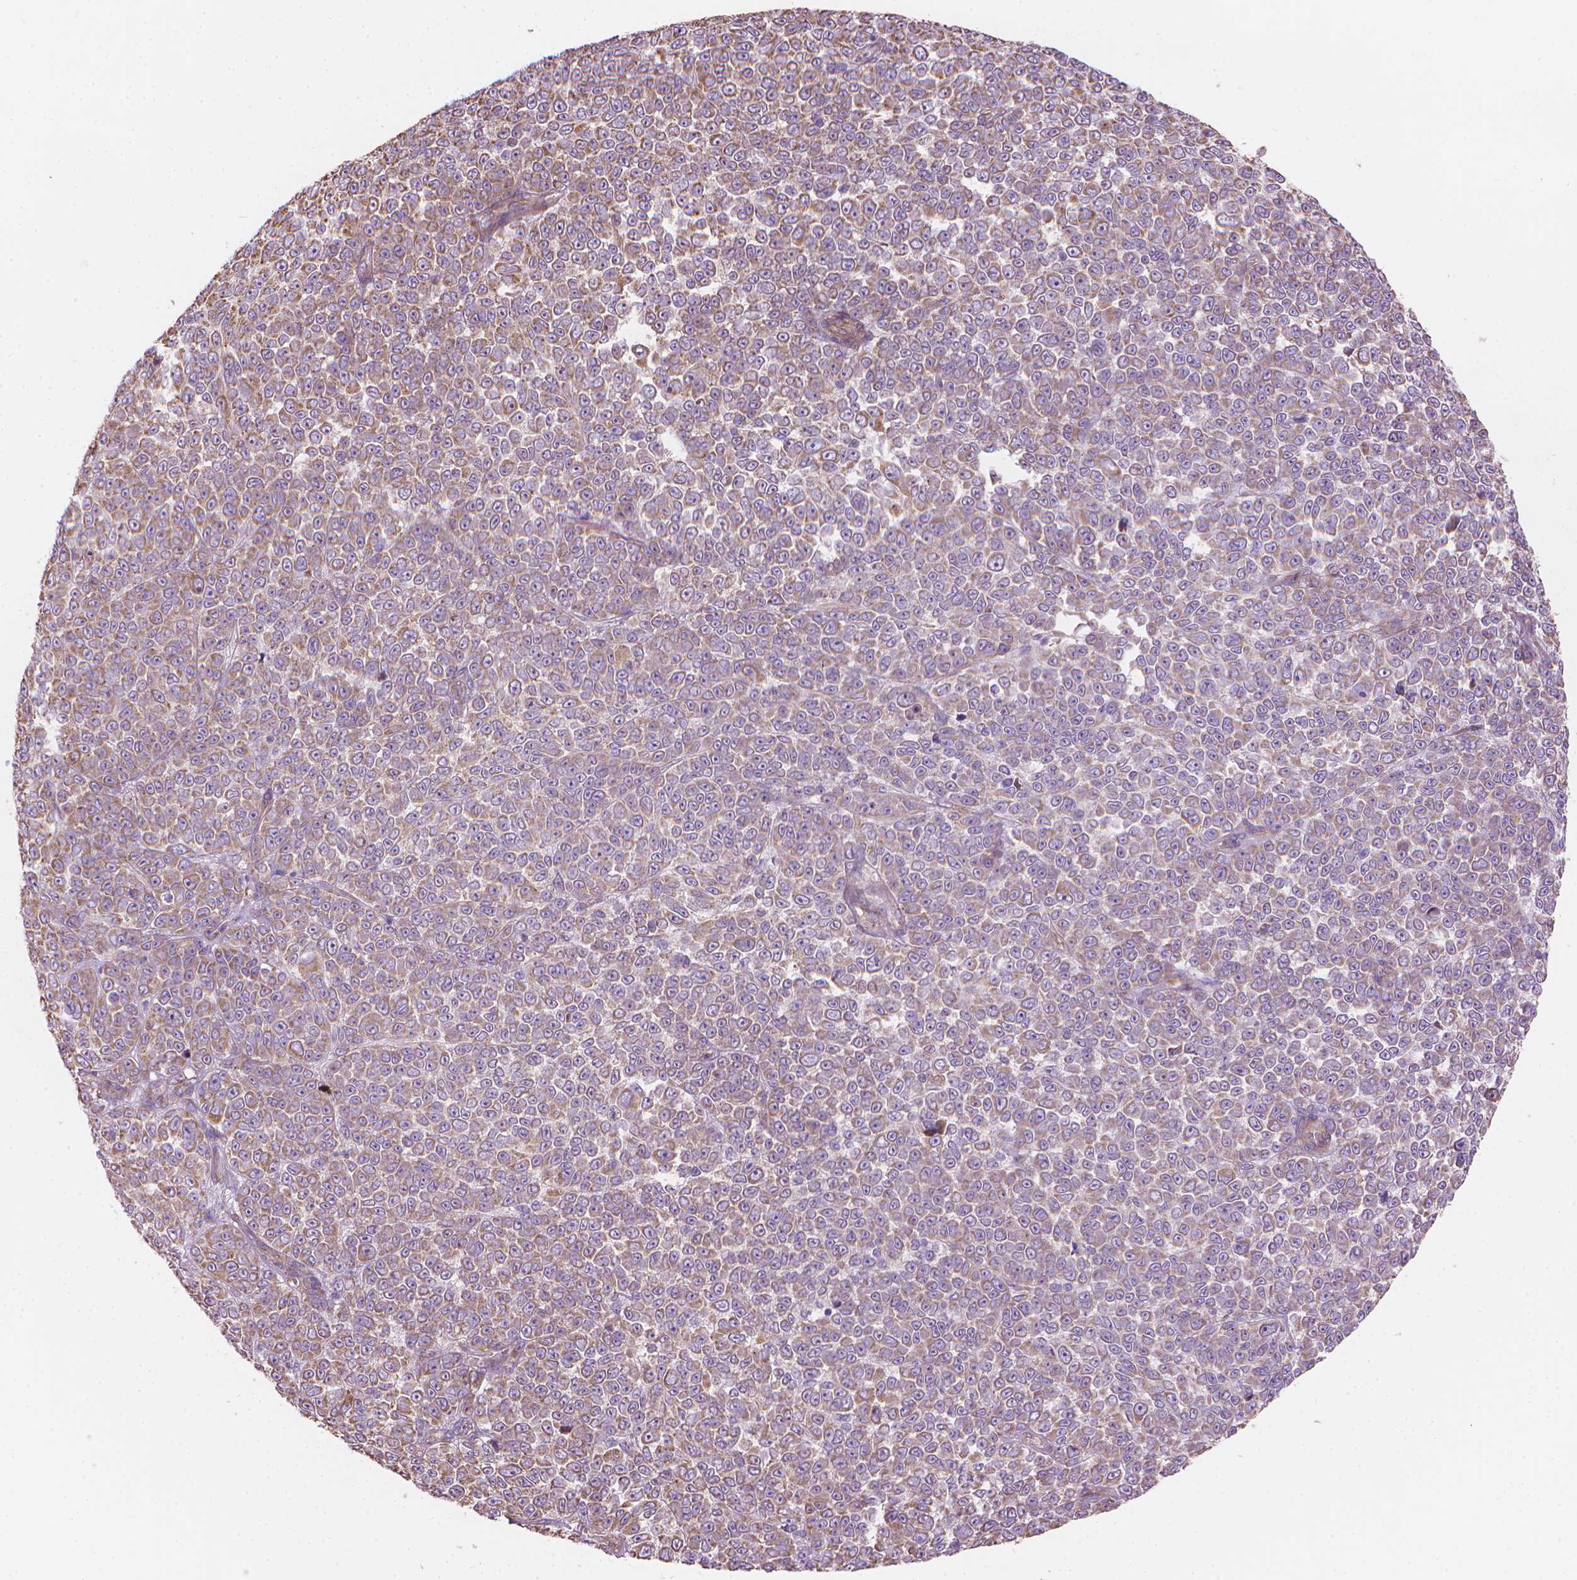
{"staining": {"intensity": "weak", "quantity": "25%-75%", "location": "cytoplasmic/membranous"}, "tissue": "melanoma", "cell_type": "Tumor cells", "image_type": "cancer", "snomed": [{"axis": "morphology", "description": "Malignant melanoma, NOS"}, {"axis": "topography", "description": "Skin"}], "caption": "A low amount of weak cytoplasmic/membranous staining is present in approximately 25%-75% of tumor cells in malignant melanoma tissue. (IHC, brightfield microscopy, high magnification).", "gene": "TTC29", "patient": {"sex": "female", "age": 95}}